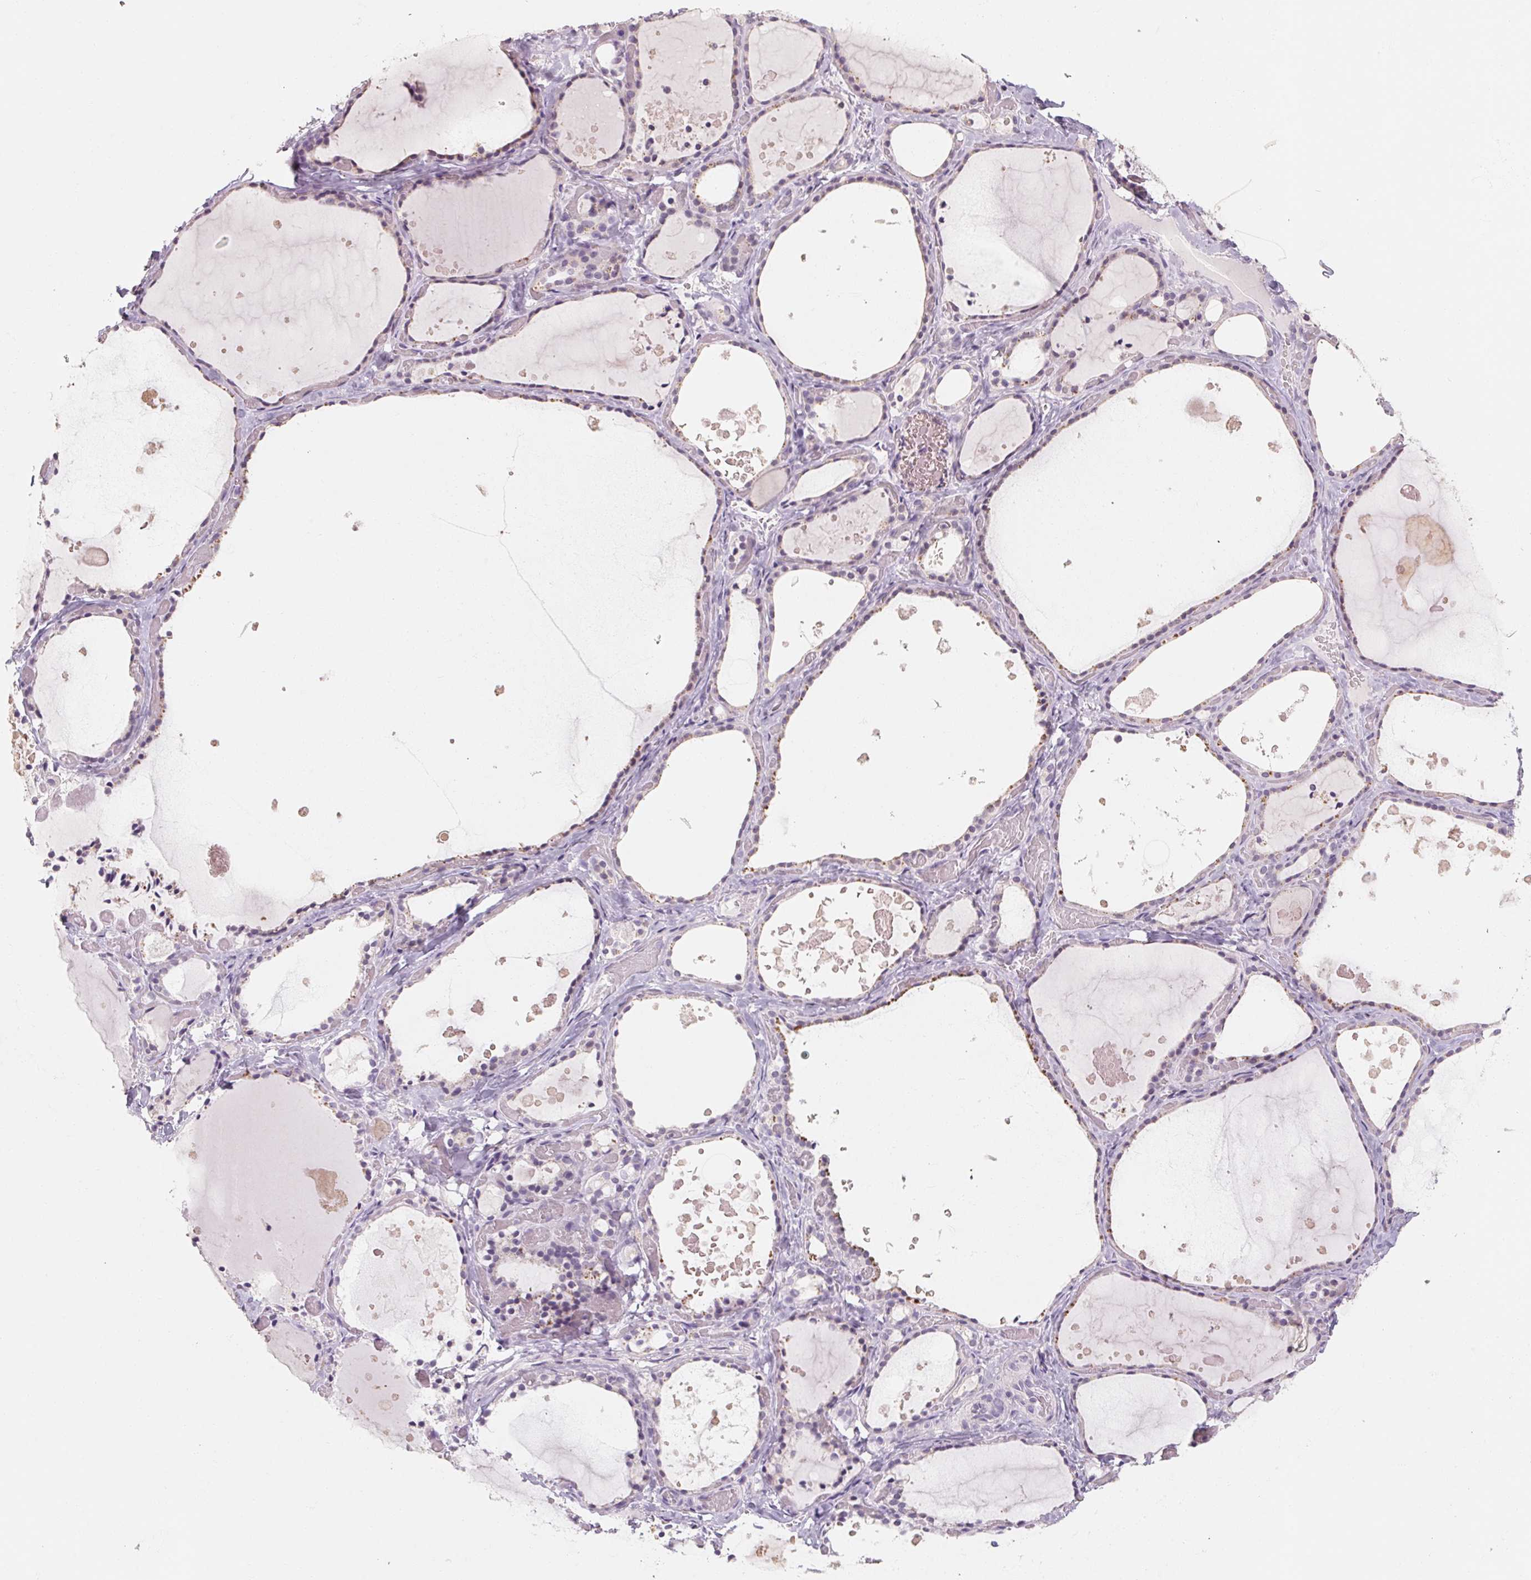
{"staining": {"intensity": "negative", "quantity": "none", "location": "none"}, "tissue": "thyroid gland", "cell_type": "Glandular cells", "image_type": "normal", "snomed": [{"axis": "morphology", "description": "Normal tissue, NOS"}, {"axis": "topography", "description": "Thyroid gland"}], "caption": "DAB (3,3'-diaminobenzidine) immunohistochemical staining of normal human thyroid gland shows no significant staining in glandular cells. Brightfield microscopy of immunohistochemistry stained with DAB (3,3'-diaminobenzidine) (brown) and hematoxylin (blue), captured at high magnification.", "gene": "CAPZA3", "patient": {"sex": "female", "age": 56}}